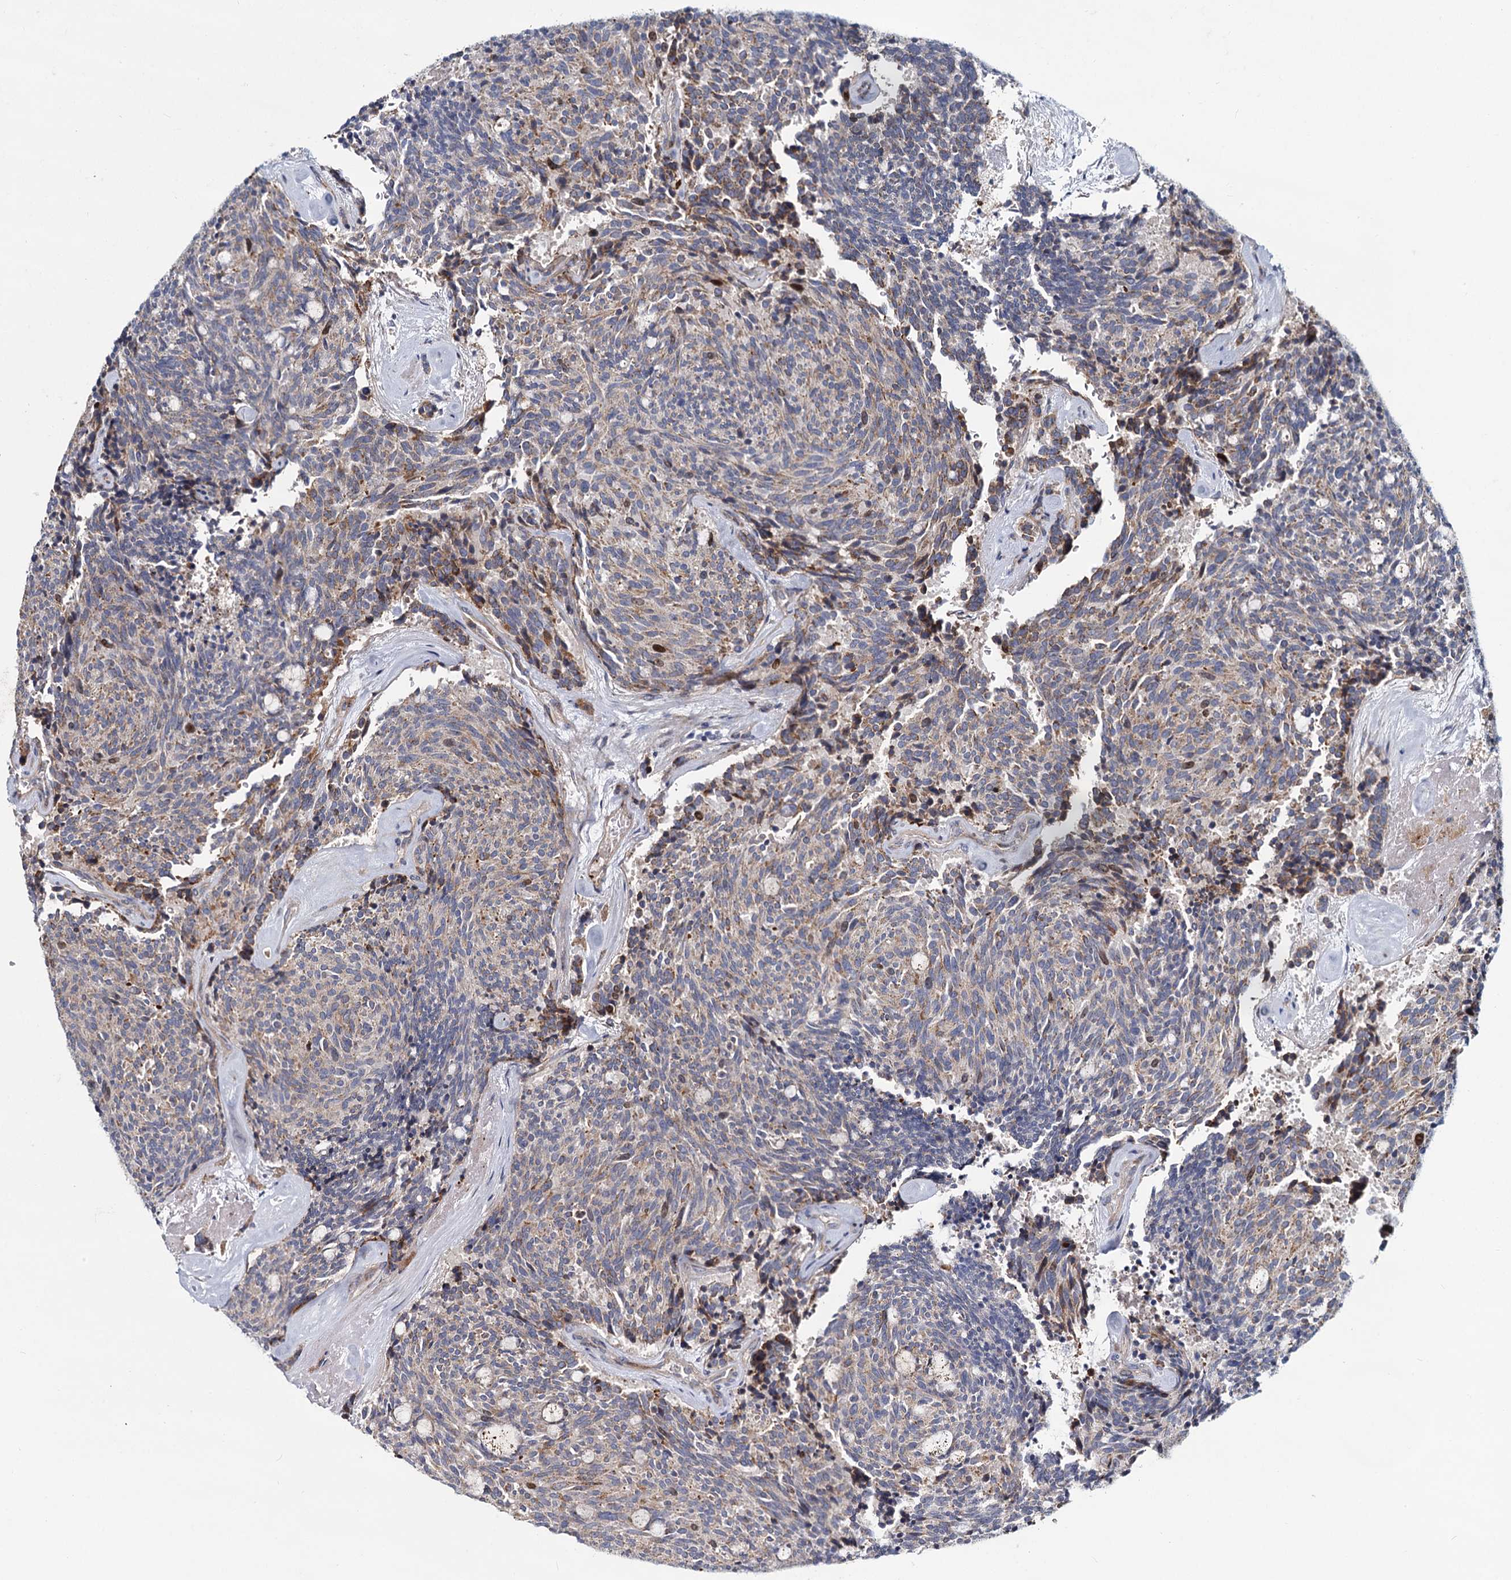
{"staining": {"intensity": "moderate", "quantity": "<25%", "location": "cytoplasmic/membranous"}, "tissue": "carcinoid", "cell_type": "Tumor cells", "image_type": "cancer", "snomed": [{"axis": "morphology", "description": "Carcinoid, malignant, NOS"}, {"axis": "topography", "description": "Pancreas"}], "caption": "Malignant carcinoid stained with DAB (3,3'-diaminobenzidine) IHC displays low levels of moderate cytoplasmic/membranous staining in about <25% of tumor cells. The staining is performed using DAB (3,3'-diaminobenzidine) brown chromogen to label protein expression. The nuclei are counter-stained blue using hematoxylin.", "gene": "DCUN1D2", "patient": {"sex": "female", "age": 54}}